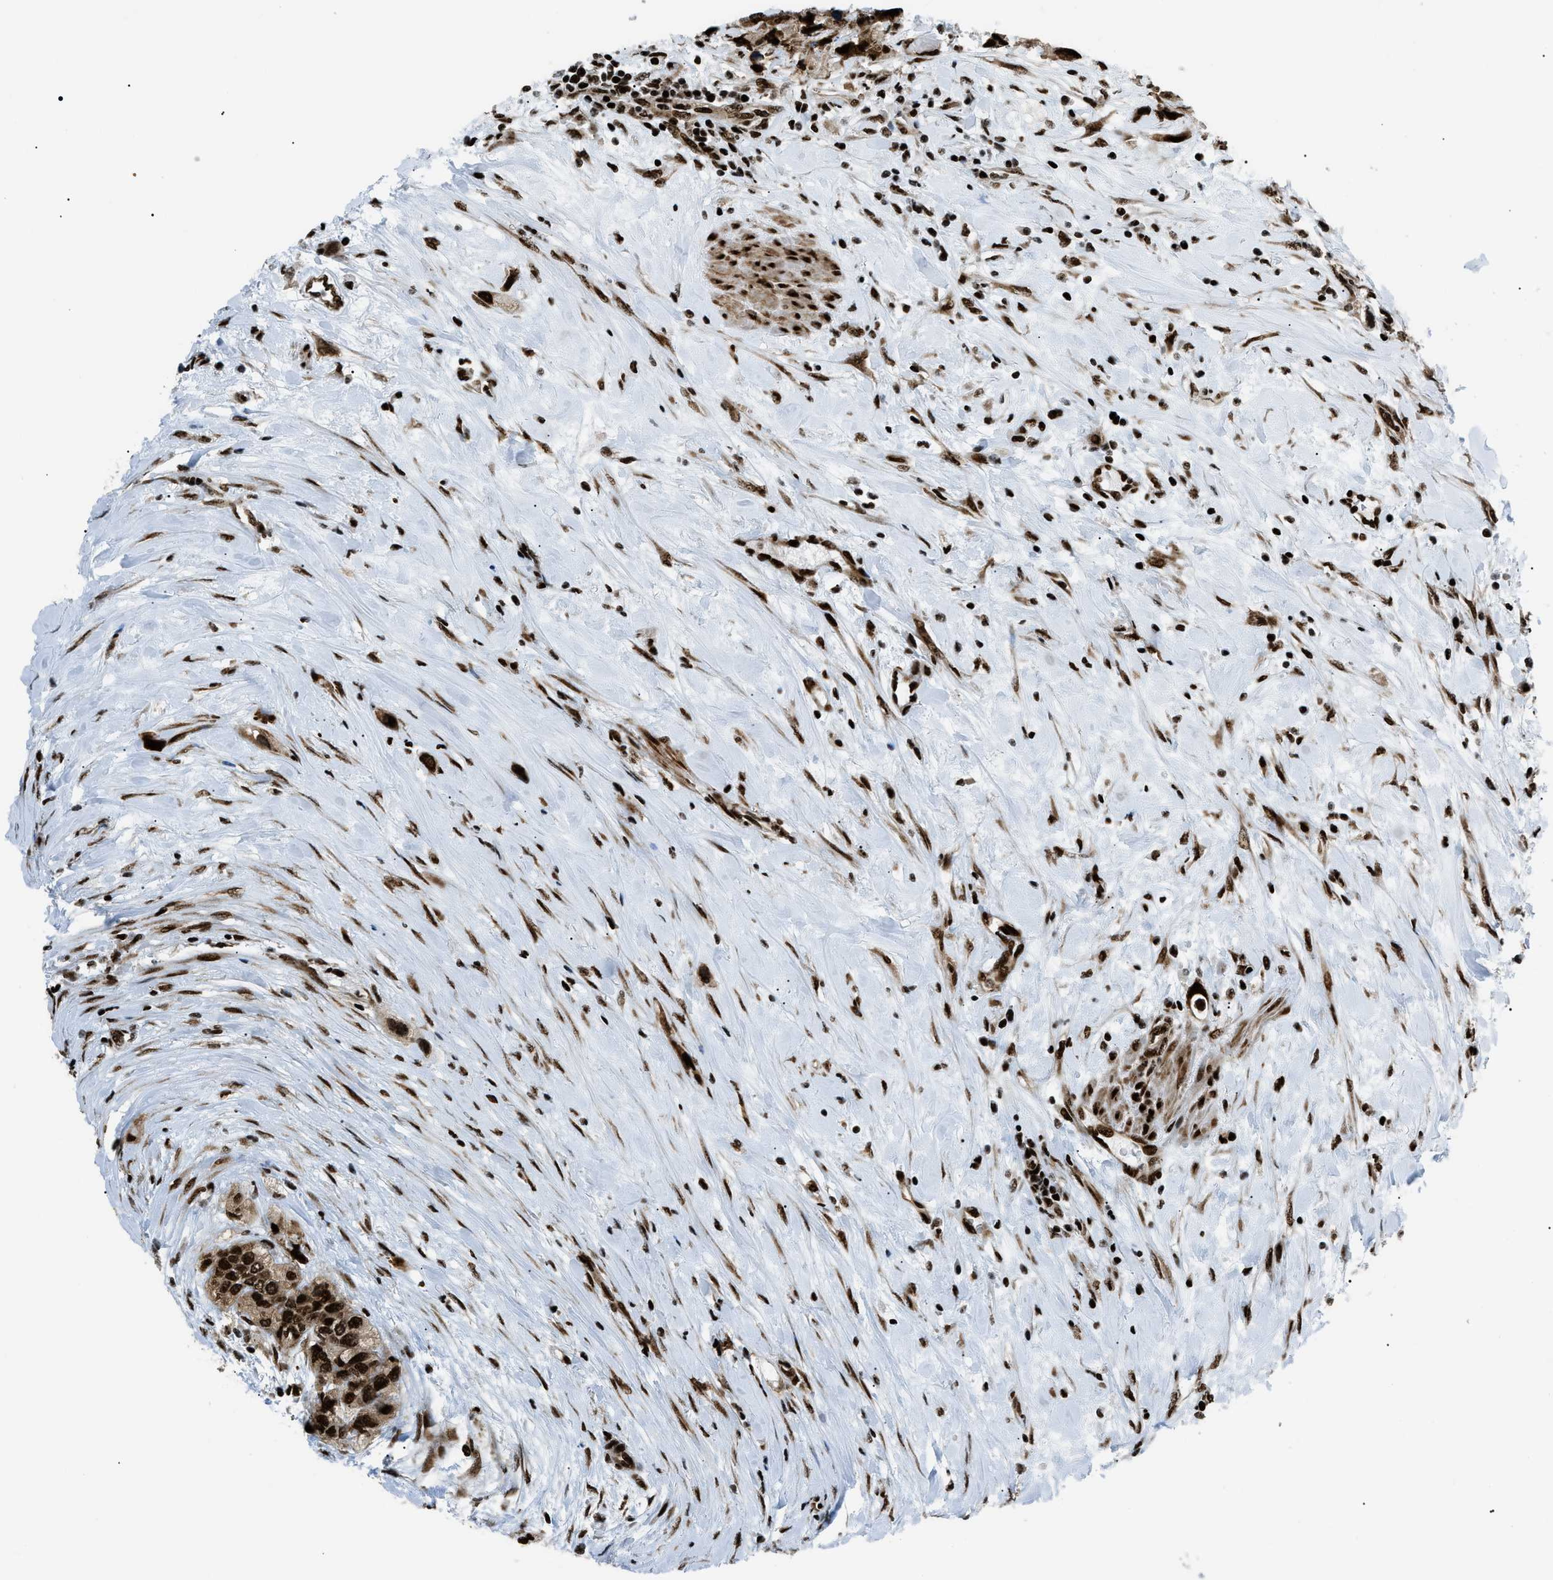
{"staining": {"intensity": "strong", "quantity": ">75%", "location": "cytoplasmic/membranous,nuclear"}, "tissue": "urothelial cancer", "cell_type": "Tumor cells", "image_type": "cancer", "snomed": [{"axis": "morphology", "description": "Urothelial carcinoma, High grade"}, {"axis": "topography", "description": "Urinary bladder"}], "caption": "Immunohistochemistry (IHC) (DAB (3,3'-diaminobenzidine)) staining of human urothelial cancer exhibits strong cytoplasmic/membranous and nuclear protein expression in about >75% of tumor cells.", "gene": "HNRNPK", "patient": {"sex": "female", "age": 56}}